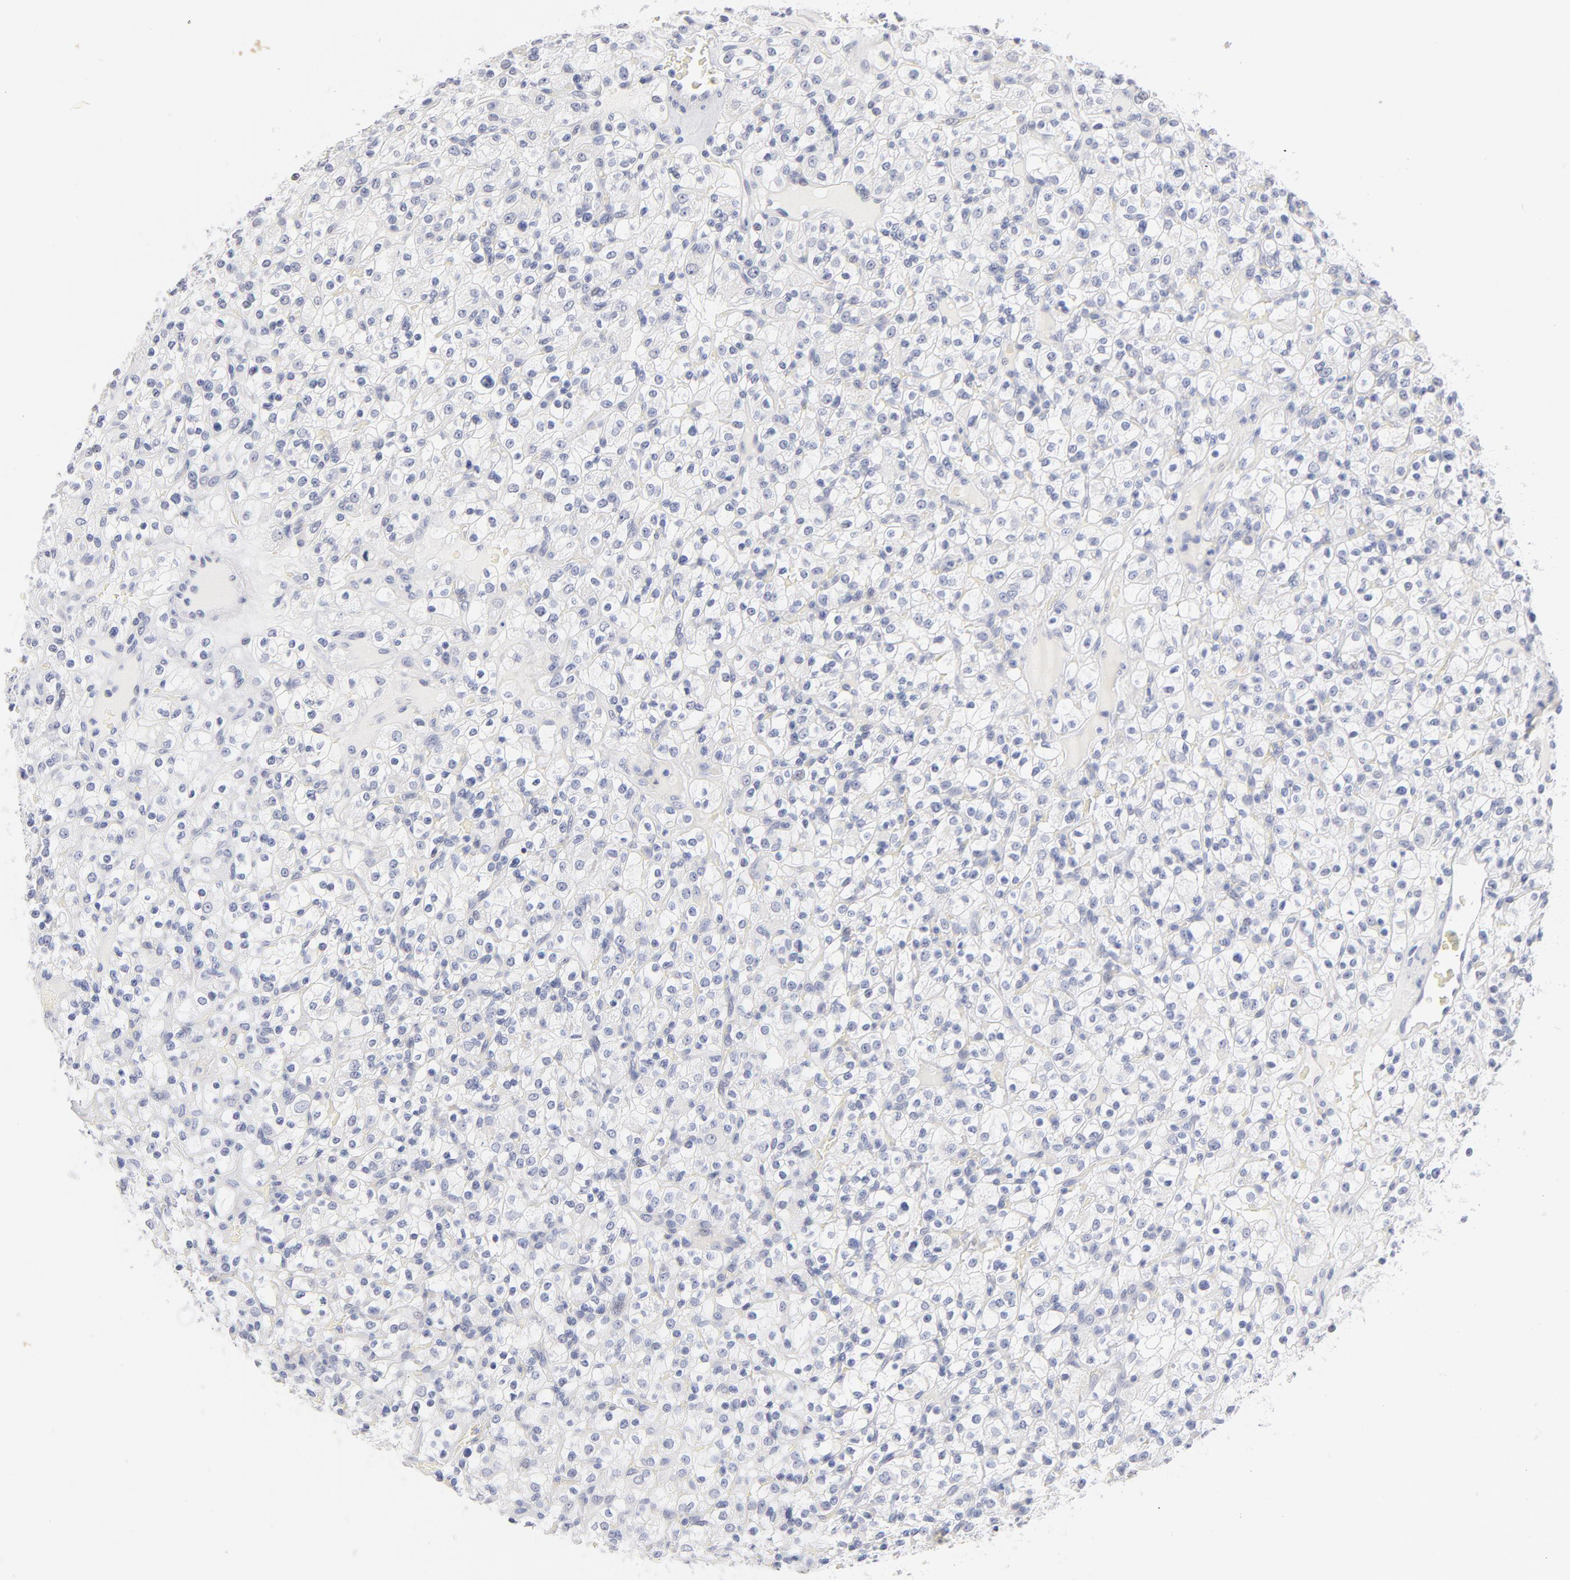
{"staining": {"intensity": "negative", "quantity": "none", "location": "none"}, "tissue": "renal cancer", "cell_type": "Tumor cells", "image_type": "cancer", "snomed": [{"axis": "morphology", "description": "Normal tissue, NOS"}, {"axis": "morphology", "description": "Adenocarcinoma, NOS"}, {"axis": "topography", "description": "Kidney"}], "caption": "There is no significant positivity in tumor cells of renal cancer (adenocarcinoma).", "gene": "KHNYN", "patient": {"sex": "female", "age": 72}}